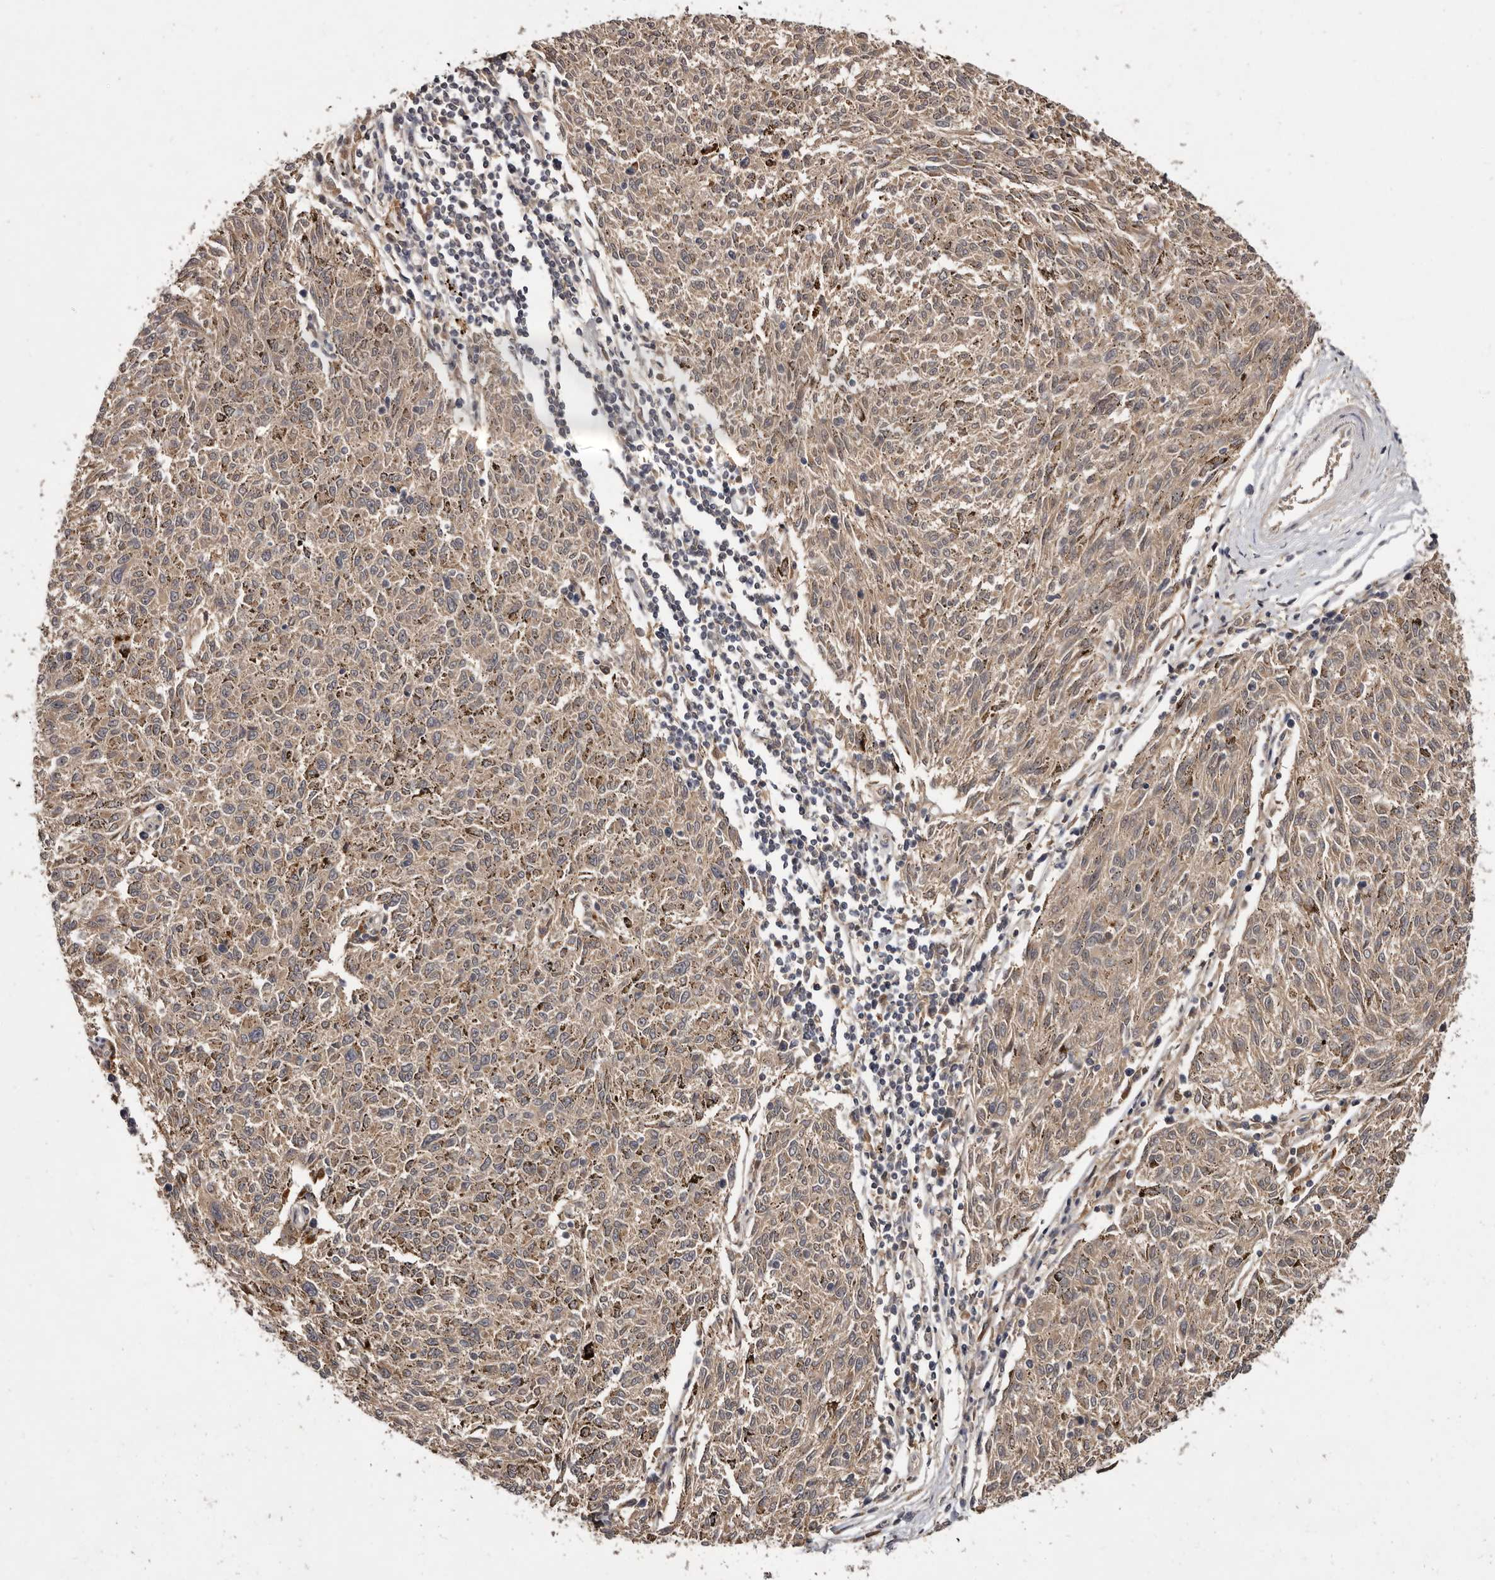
{"staining": {"intensity": "weak", "quantity": ">75%", "location": "cytoplasmic/membranous"}, "tissue": "melanoma", "cell_type": "Tumor cells", "image_type": "cancer", "snomed": [{"axis": "morphology", "description": "Malignant melanoma, NOS"}, {"axis": "topography", "description": "Skin"}], "caption": "Immunohistochemical staining of melanoma displays weak cytoplasmic/membranous protein positivity in approximately >75% of tumor cells. Immunohistochemistry (ihc) stains the protein of interest in brown and the nuclei are stained blue.", "gene": "INAVA", "patient": {"sex": "female", "age": 72}}